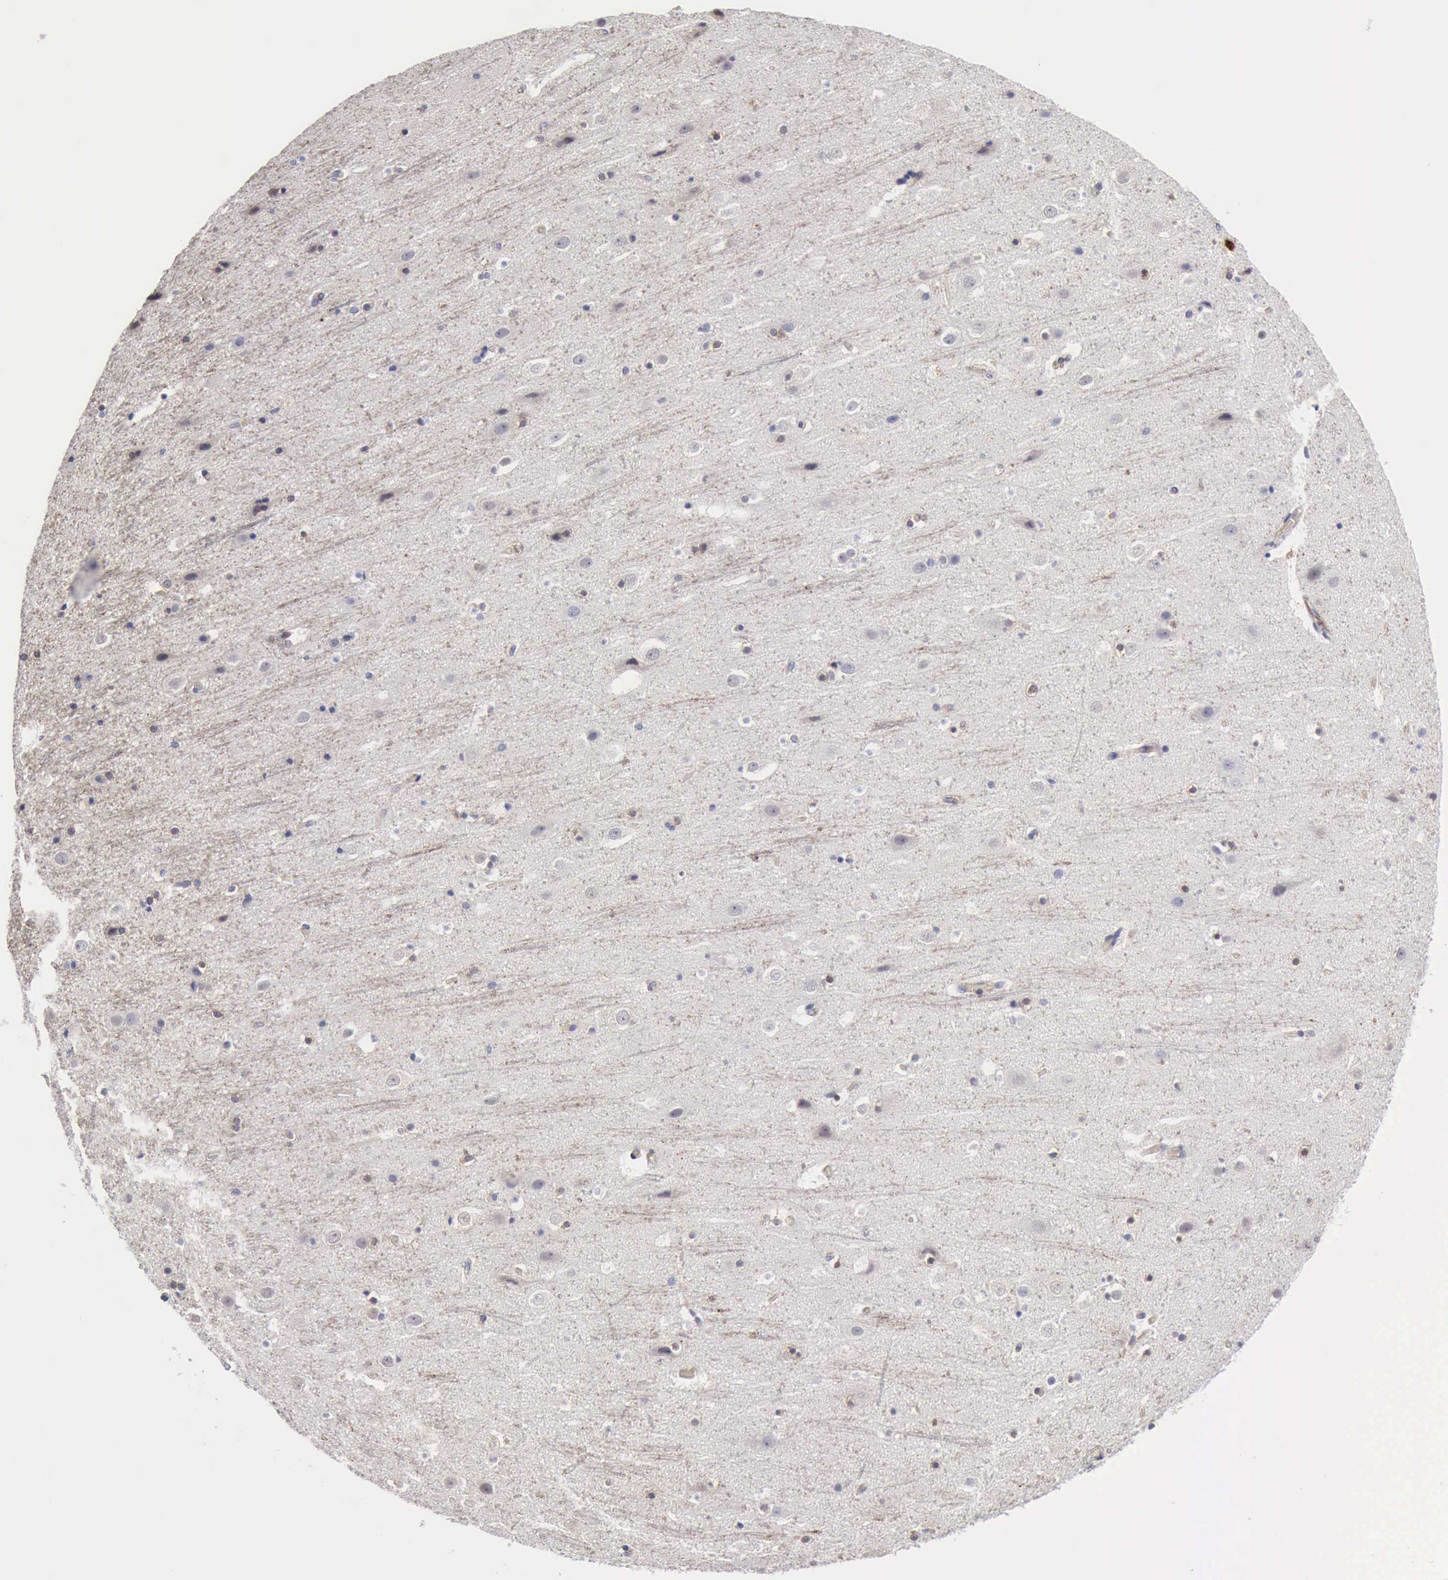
{"staining": {"intensity": "weak", "quantity": "25%-75%", "location": "cytoplasmic/membranous"}, "tissue": "cerebral cortex", "cell_type": "Endothelial cells", "image_type": "normal", "snomed": [{"axis": "morphology", "description": "Normal tissue, NOS"}, {"axis": "topography", "description": "Cerebral cortex"}], "caption": "The immunohistochemical stain labels weak cytoplasmic/membranous expression in endothelial cells of benign cerebral cortex.", "gene": "RDX", "patient": {"sex": "male", "age": 45}}